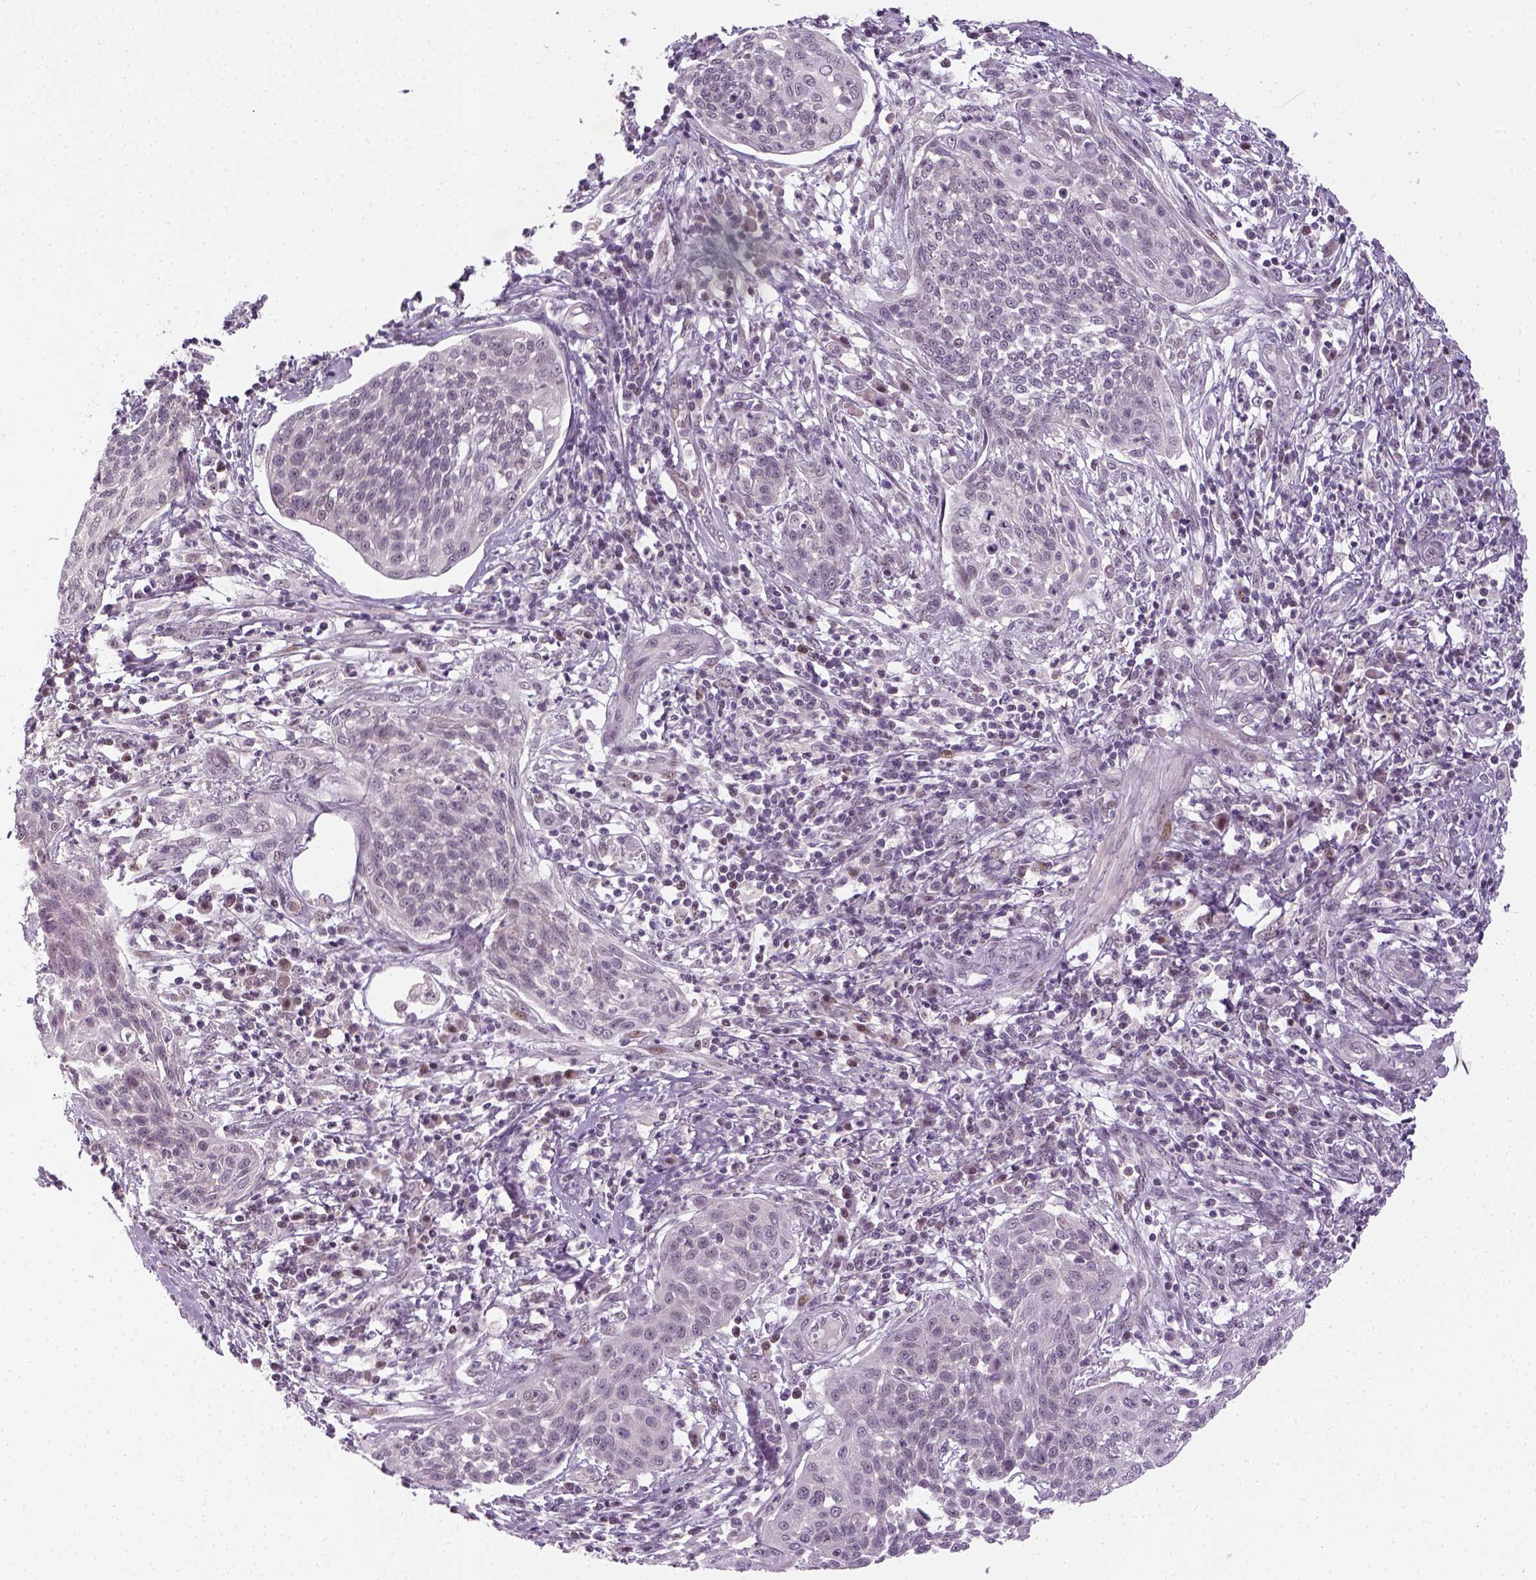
{"staining": {"intensity": "negative", "quantity": "none", "location": "none"}, "tissue": "cervical cancer", "cell_type": "Tumor cells", "image_type": "cancer", "snomed": [{"axis": "morphology", "description": "Squamous cell carcinoma, NOS"}, {"axis": "topography", "description": "Cervix"}], "caption": "Squamous cell carcinoma (cervical) was stained to show a protein in brown. There is no significant expression in tumor cells.", "gene": "MAGEB3", "patient": {"sex": "female", "age": 34}}